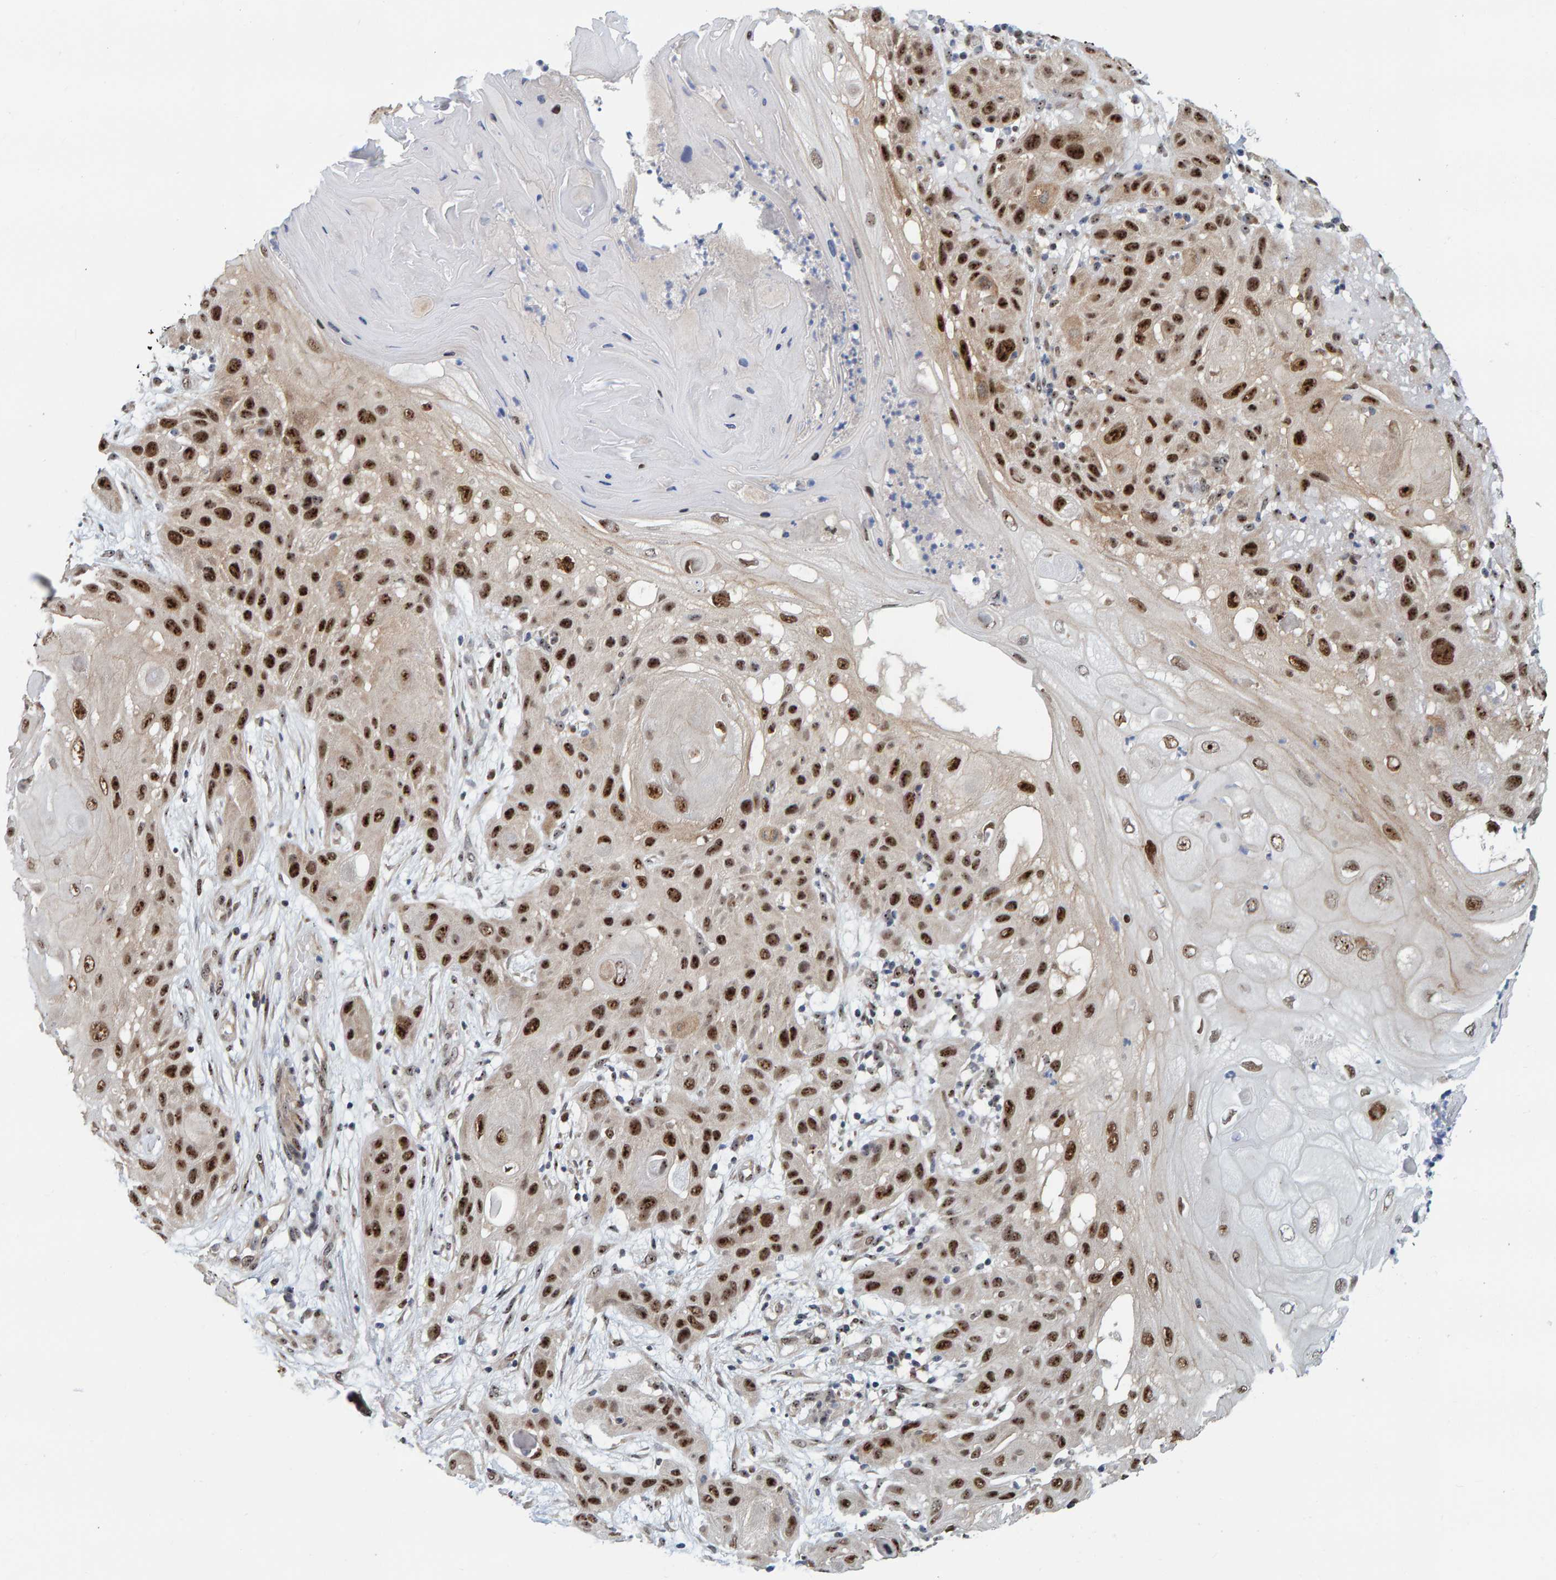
{"staining": {"intensity": "strong", "quantity": ">75%", "location": "nuclear"}, "tissue": "skin cancer", "cell_type": "Tumor cells", "image_type": "cancer", "snomed": [{"axis": "morphology", "description": "Squamous cell carcinoma, NOS"}, {"axis": "topography", "description": "Skin"}], "caption": "The image reveals a brown stain indicating the presence of a protein in the nuclear of tumor cells in skin squamous cell carcinoma. Using DAB (3,3'-diaminobenzidine) (brown) and hematoxylin (blue) stains, captured at high magnification using brightfield microscopy.", "gene": "POLR1E", "patient": {"sex": "female", "age": 96}}